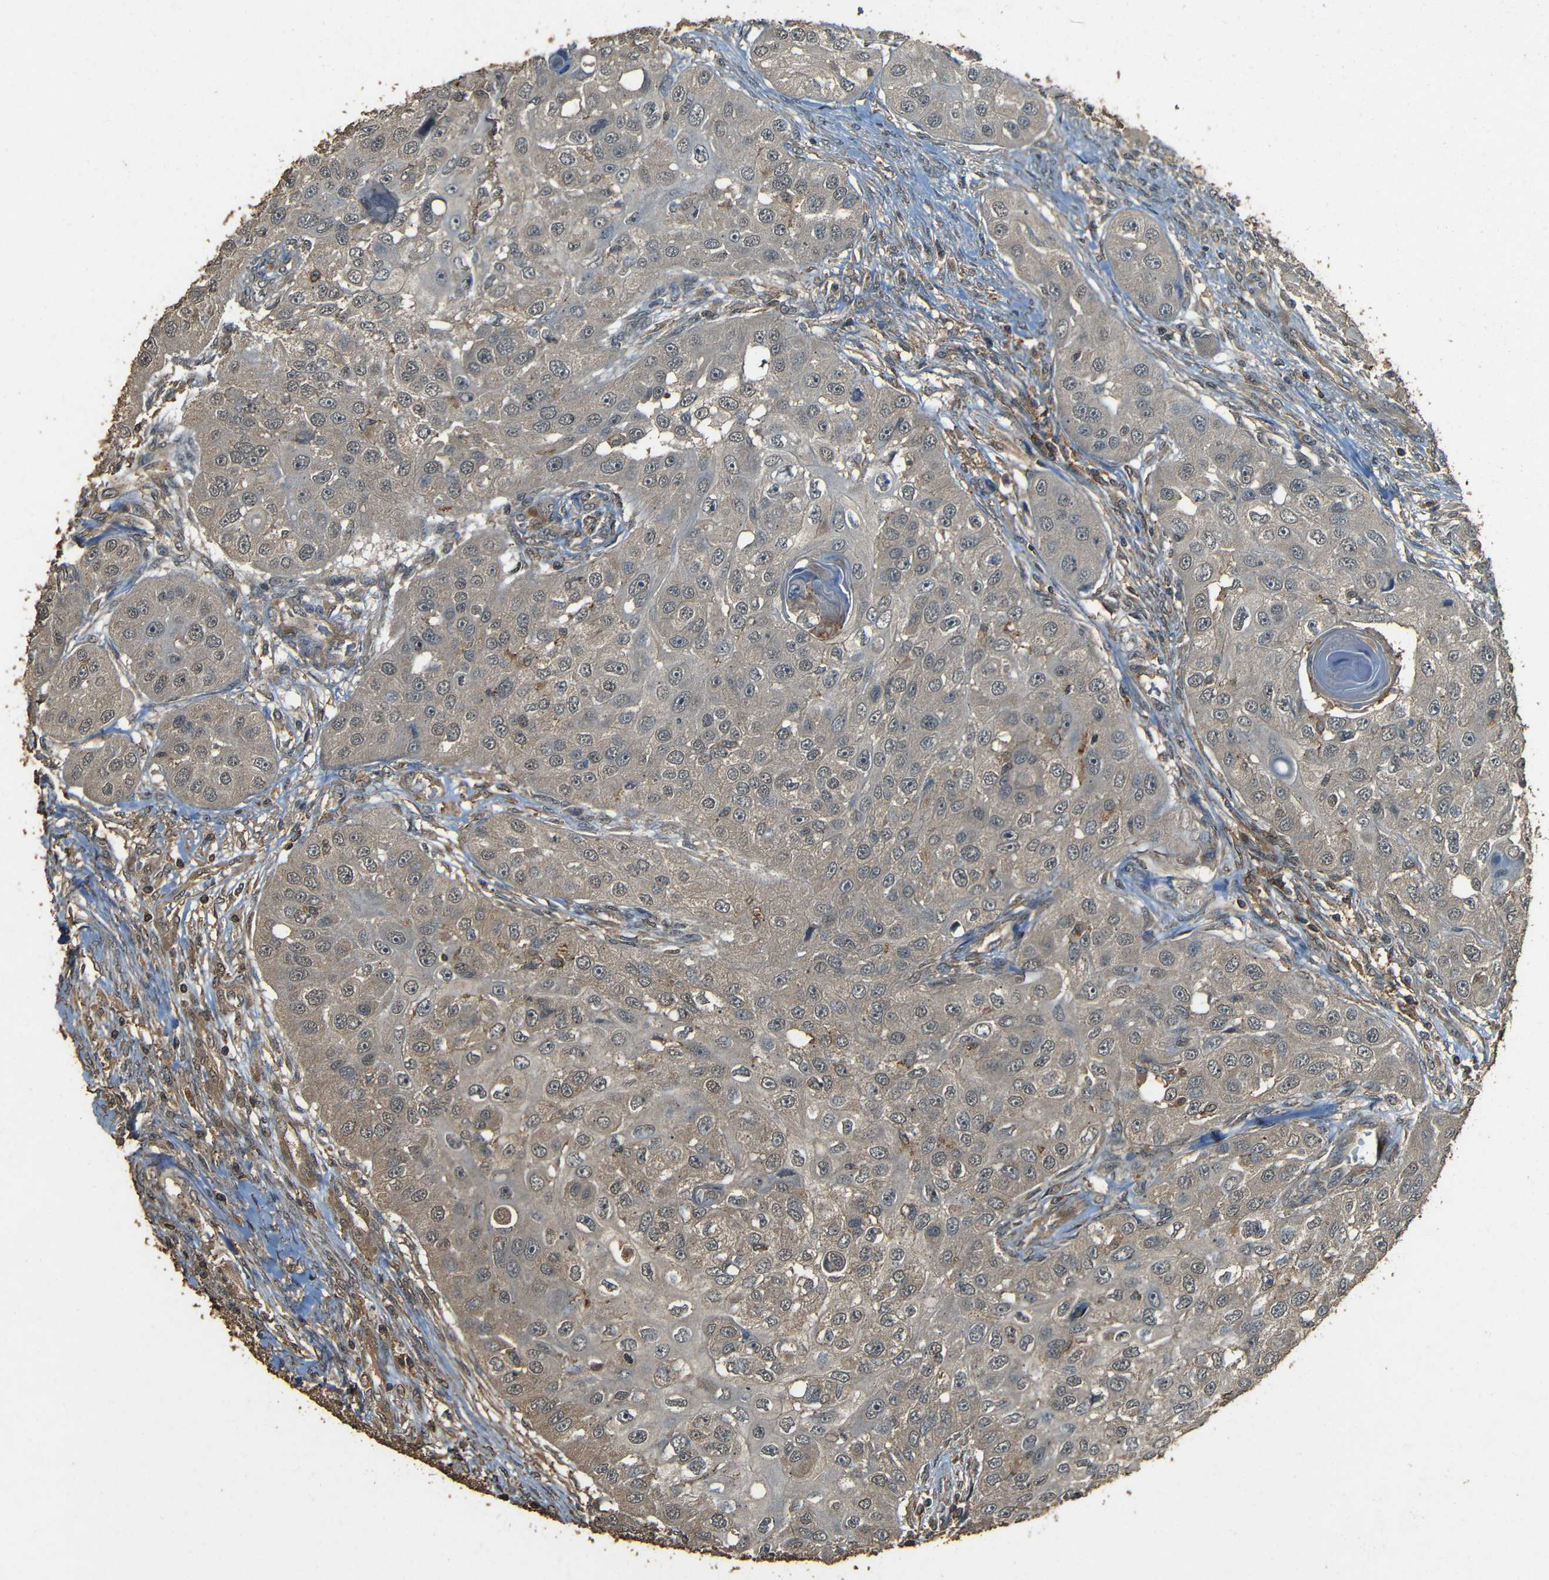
{"staining": {"intensity": "negative", "quantity": "none", "location": "none"}, "tissue": "head and neck cancer", "cell_type": "Tumor cells", "image_type": "cancer", "snomed": [{"axis": "morphology", "description": "Normal tissue, NOS"}, {"axis": "morphology", "description": "Squamous cell carcinoma, NOS"}, {"axis": "topography", "description": "Skeletal muscle"}, {"axis": "topography", "description": "Head-Neck"}], "caption": "The image exhibits no staining of tumor cells in squamous cell carcinoma (head and neck).", "gene": "PDE5A", "patient": {"sex": "male", "age": 51}}